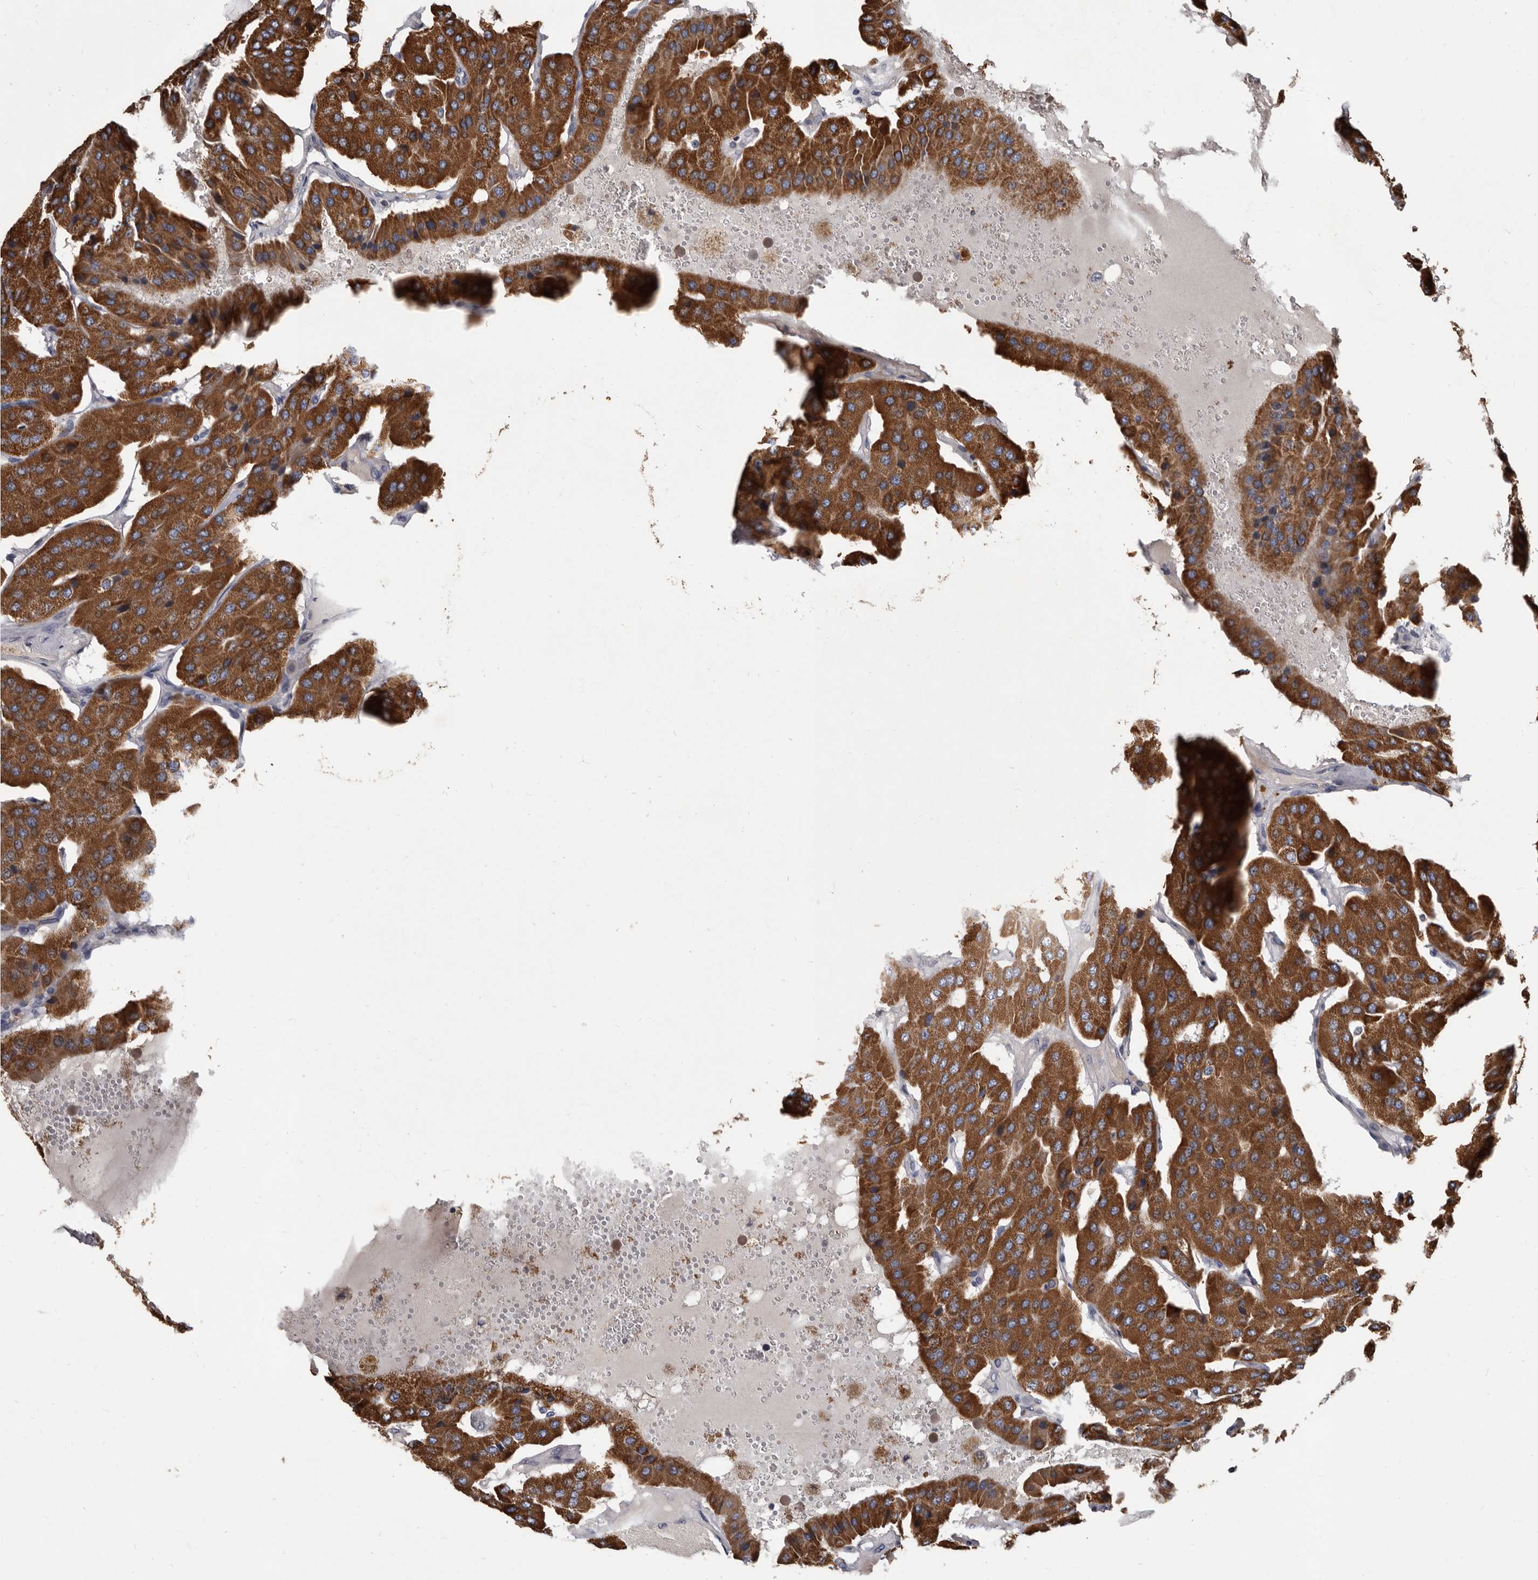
{"staining": {"intensity": "strong", "quantity": ">75%", "location": "cytoplasmic/membranous"}, "tissue": "parathyroid gland", "cell_type": "Glandular cells", "image_type": "normal", "snomed": [{"axis": "morphology", "description": "Normal tissue, NOS"}, {"axis": "morphology", "description": "Adenoma, NOS"}, {"axis": "topography", "description": "Parathyroid gland"}], "caption": "DAB immunohistochemical staining of normal human parathyroid gland displays strong cytoplasmic/membranous protein staining in approximately >75% of glandular cells.", "gene": "ALDH5A1", "patient": {"sex": "female", "age": 86}}